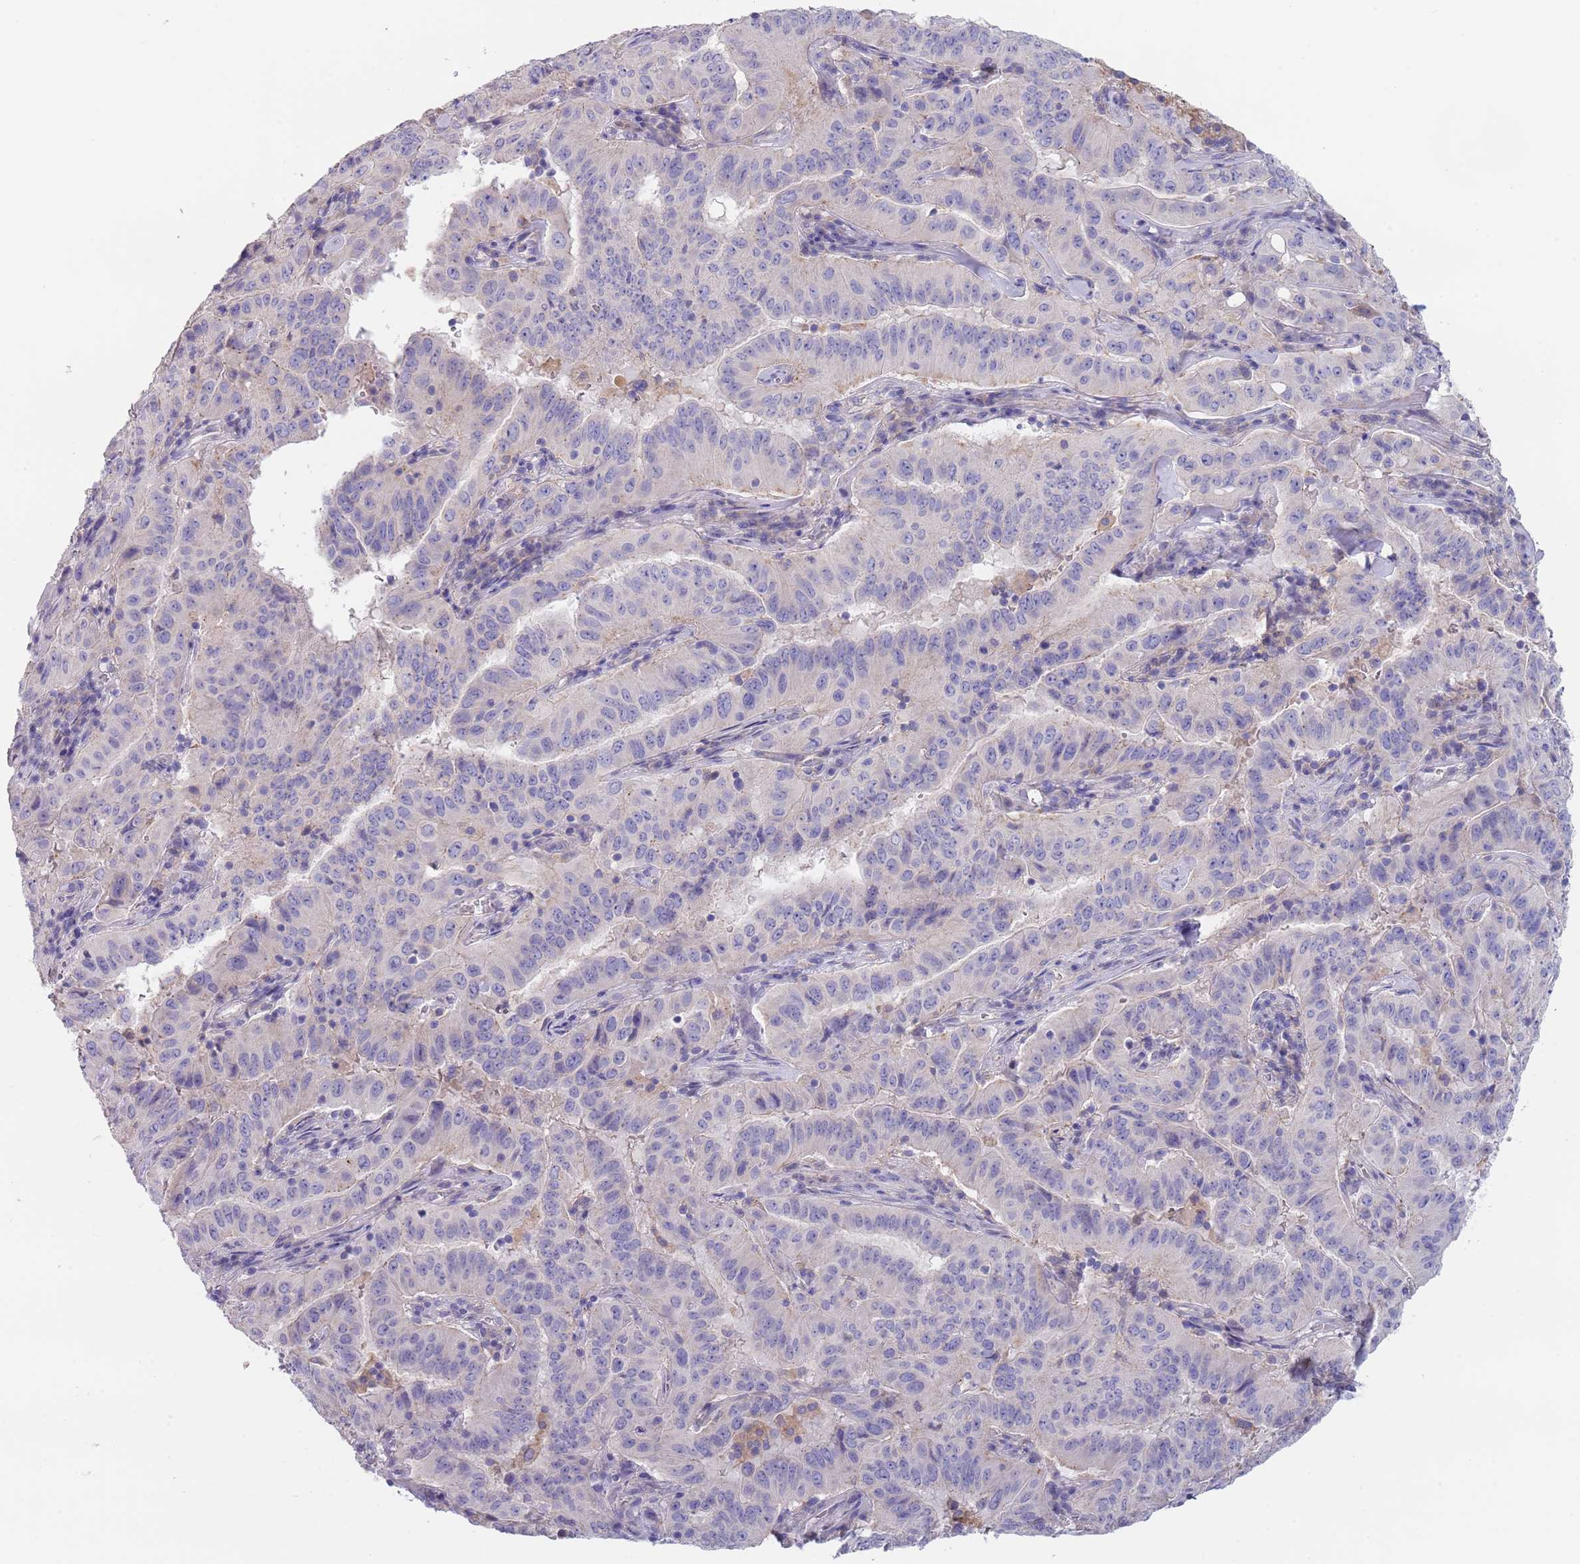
{"staining": {"intensity": "negative", "quantity": "none", "location": "none"}, "tissue": "pancreatic cancer", "cell_type": "Tumor cells", "image_type": "cancer", "snomed": [{"axis": "morphology", "description": "Adenocarcinoma, NOS"}, {"axis": "topography", "description": "Pancreas"}], "caption": "The immunohistochemistry (IHC) histopathology image has no significant expression in tumor cells of pancreatic adenocarcinoma tissue.", "gene": "MAN1C1", "patient": {"sex": "male", "age": 63}}